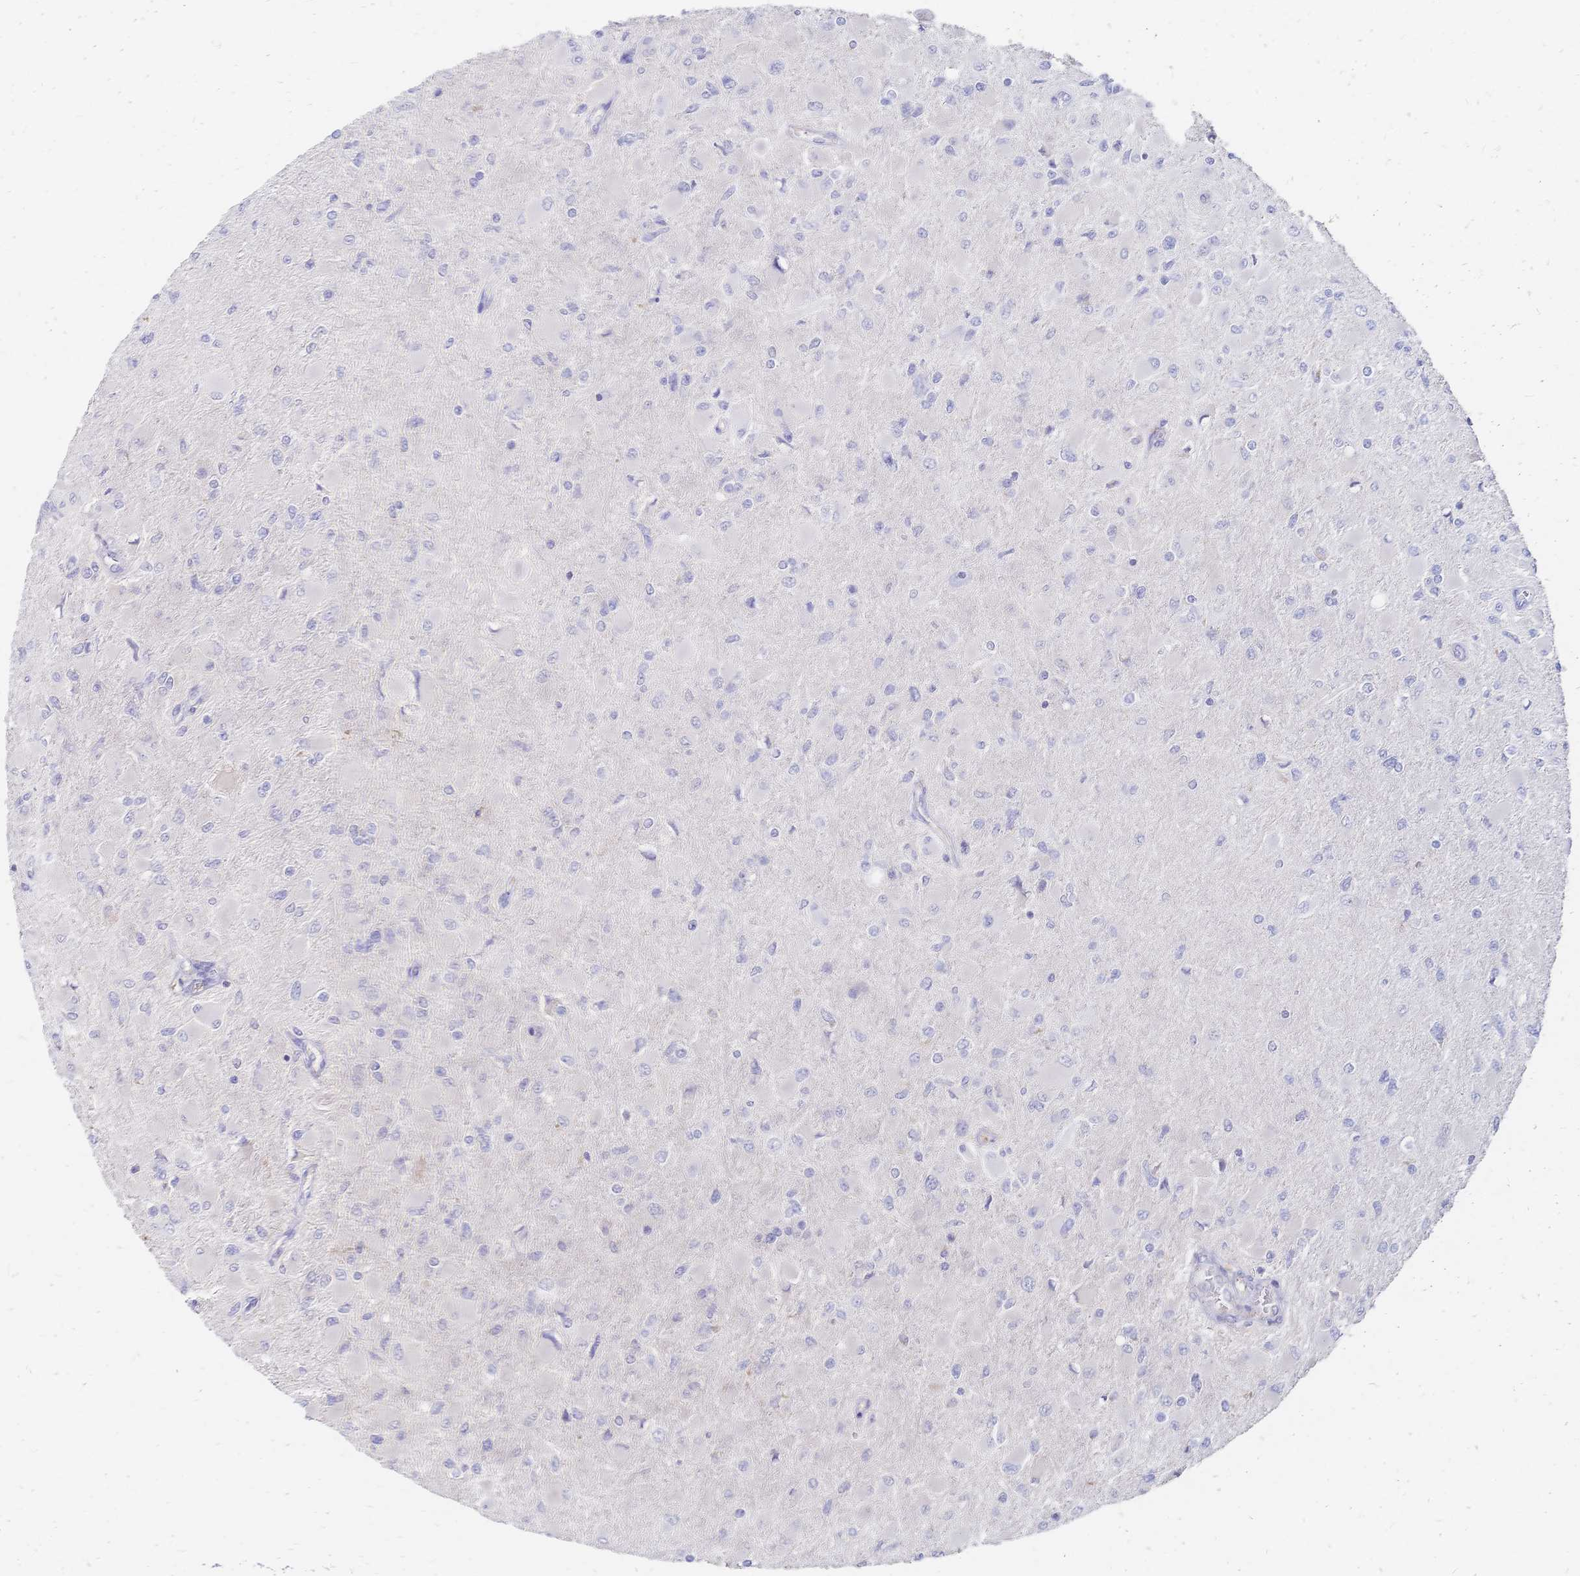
{"staining": {"intensity": "negative", "quantity": "none", "location": "none"}, "tissue": "glioma", "cell_type": "Tumor cells", "image_type": "cancer", "snomed": [{"axis": "morphology", "description": "Glioma, malignant, High grade"}, {"axis": "topography", "description": "Cerebral cortex"}], "caption": "Glioma was stained to show a protein in brown. There is no significant staining in tumor cells.", "gene": "VWC2L", "patient": {"sex": "female", "age": 36}}